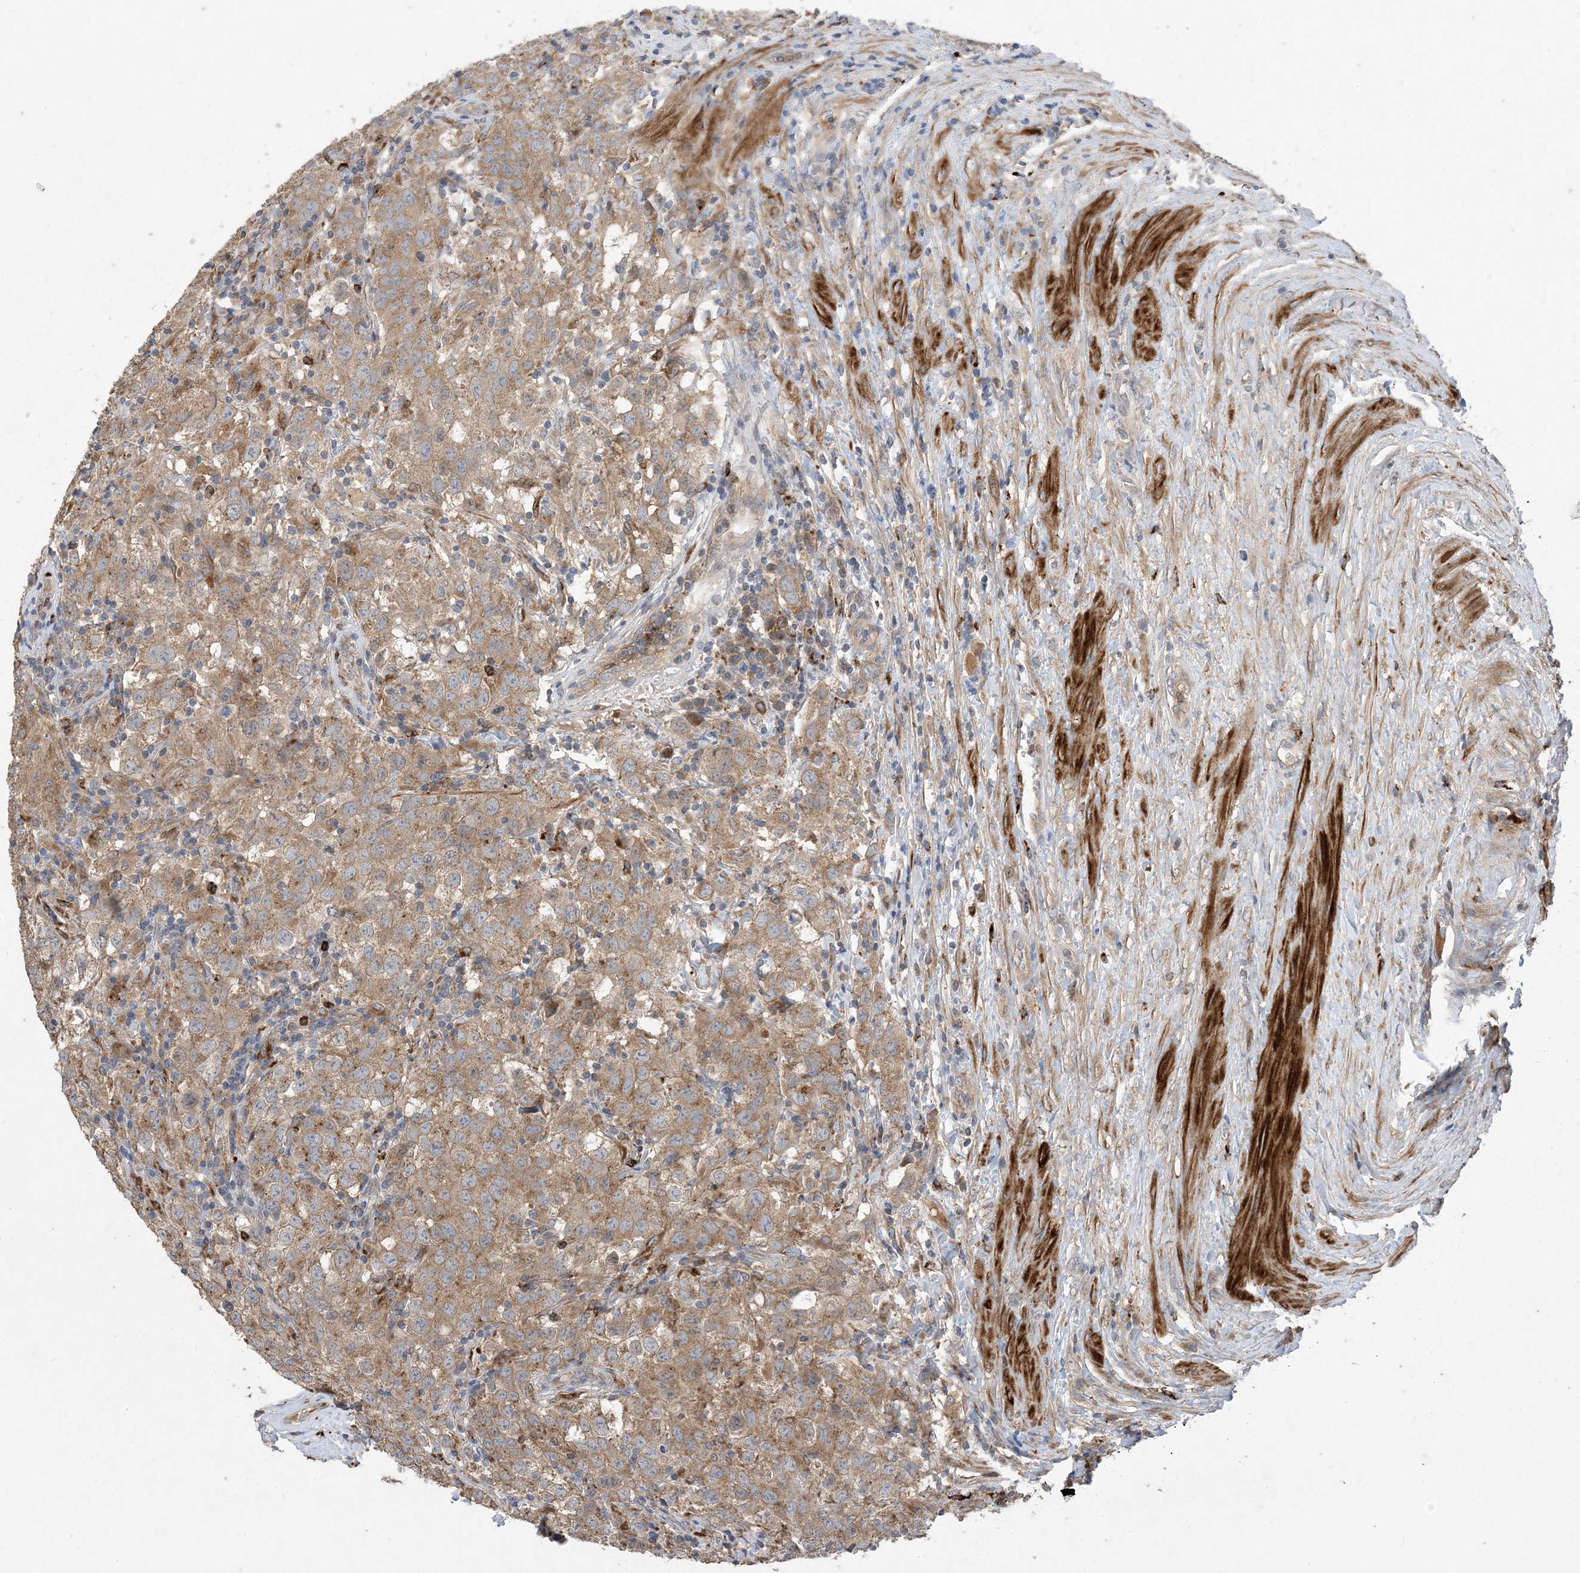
{"staining": {"intensity": "moderate", "quantity": "25%-75%", "location": "cytoplasmic/membranous"}, "tissue": "testis cancer", "cell_type": "Tumor cells", "image_type": "cancer", "snomed": [{"axis": "morphology", "description": "Seminoma, NOS"}, {"axis": "morphology", "description": "Carcinoma, Embryonal, NOS"}, {"axis": "topography", "description": "Testis"}], "caption": "IHC of seminoma (testis) shows medium levels of moderate cytoplasmic/membranous staining in approximately 25%-75% of tumor cells.", "gene": "MASP2", "patient": {"sex": "male", "age": 43}}